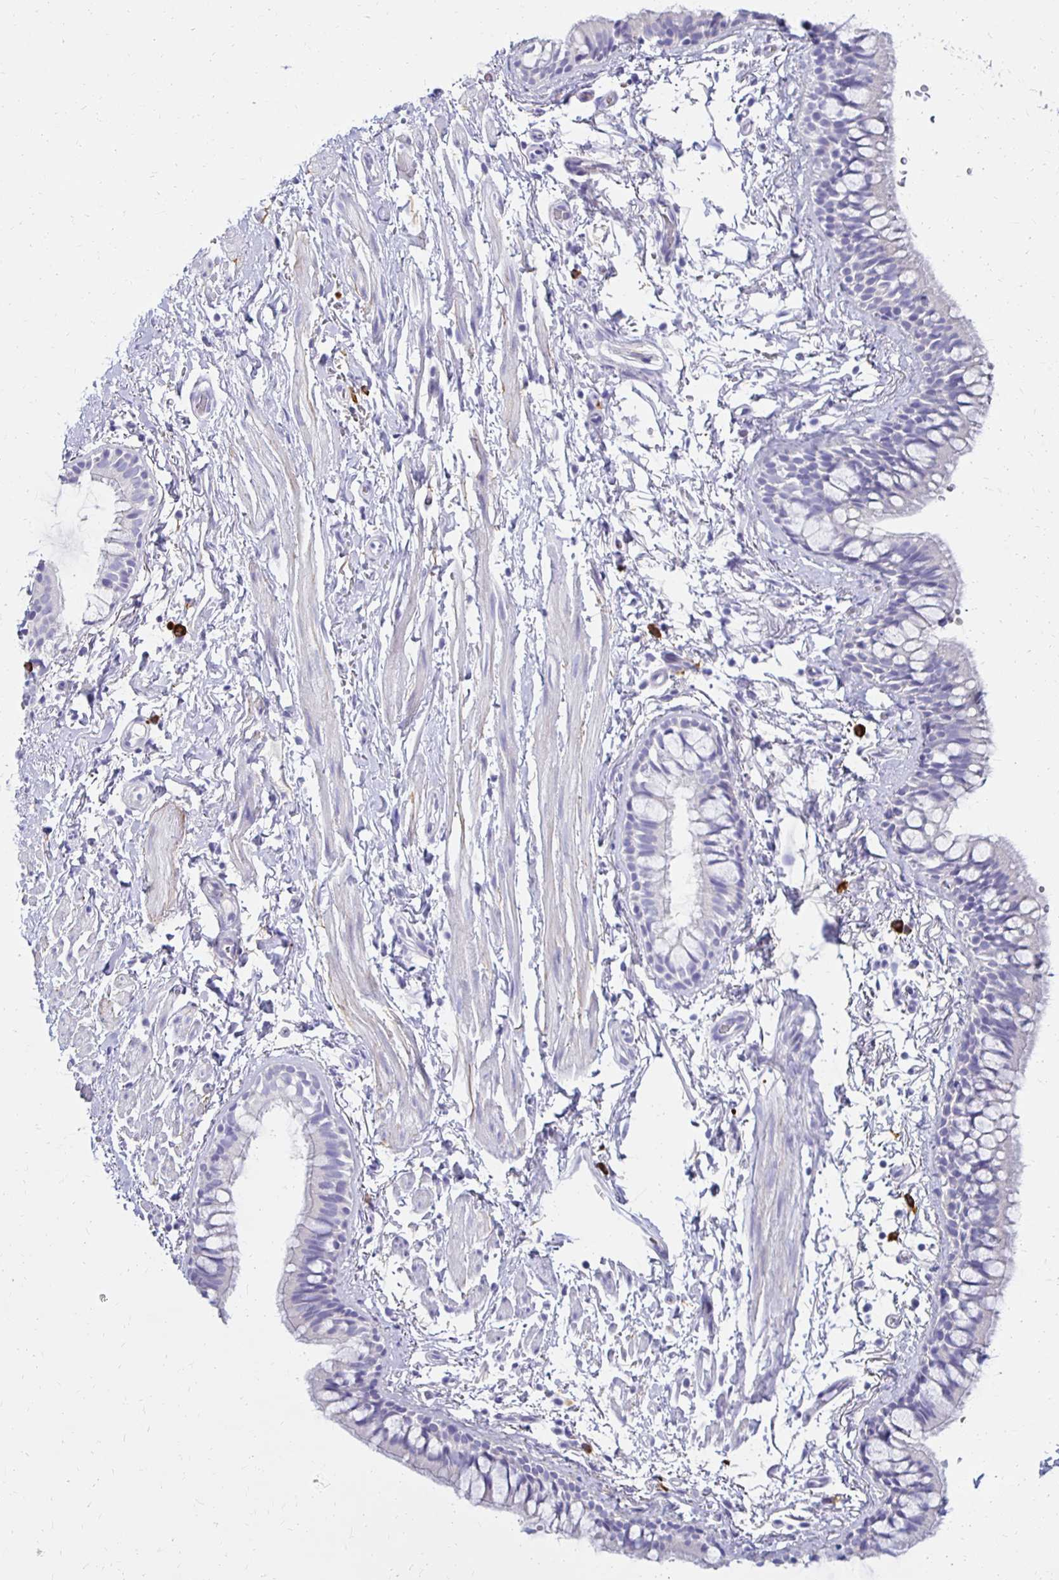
{"staining": {"intensity": "negative", "quantity": "none", "location": "none"}, "tissue": "bronchus", "cell_type": "Respiratory epithelial cells", "image_type": "normal", "snomed": [{"axis": "morphology", "description": "Normal tissue, NOS"}, {"axis": "topography", "description": "Lymph node"}, {"axis": "topography", "description": "Cartilage tissue"}, {"axis": "topography", "description": "Bronchus"}], "caption": "Immunohistochemistry of benign bronchus demonstrates no expression in respiratory epithelial cells. Brightfield microscopy of immunohistochemistry stained with DAB (brown) and hematoxylin (blue), captured at high magnification.", "gene": "FNTB", "patient": {"sex": "female", "age": 70}}